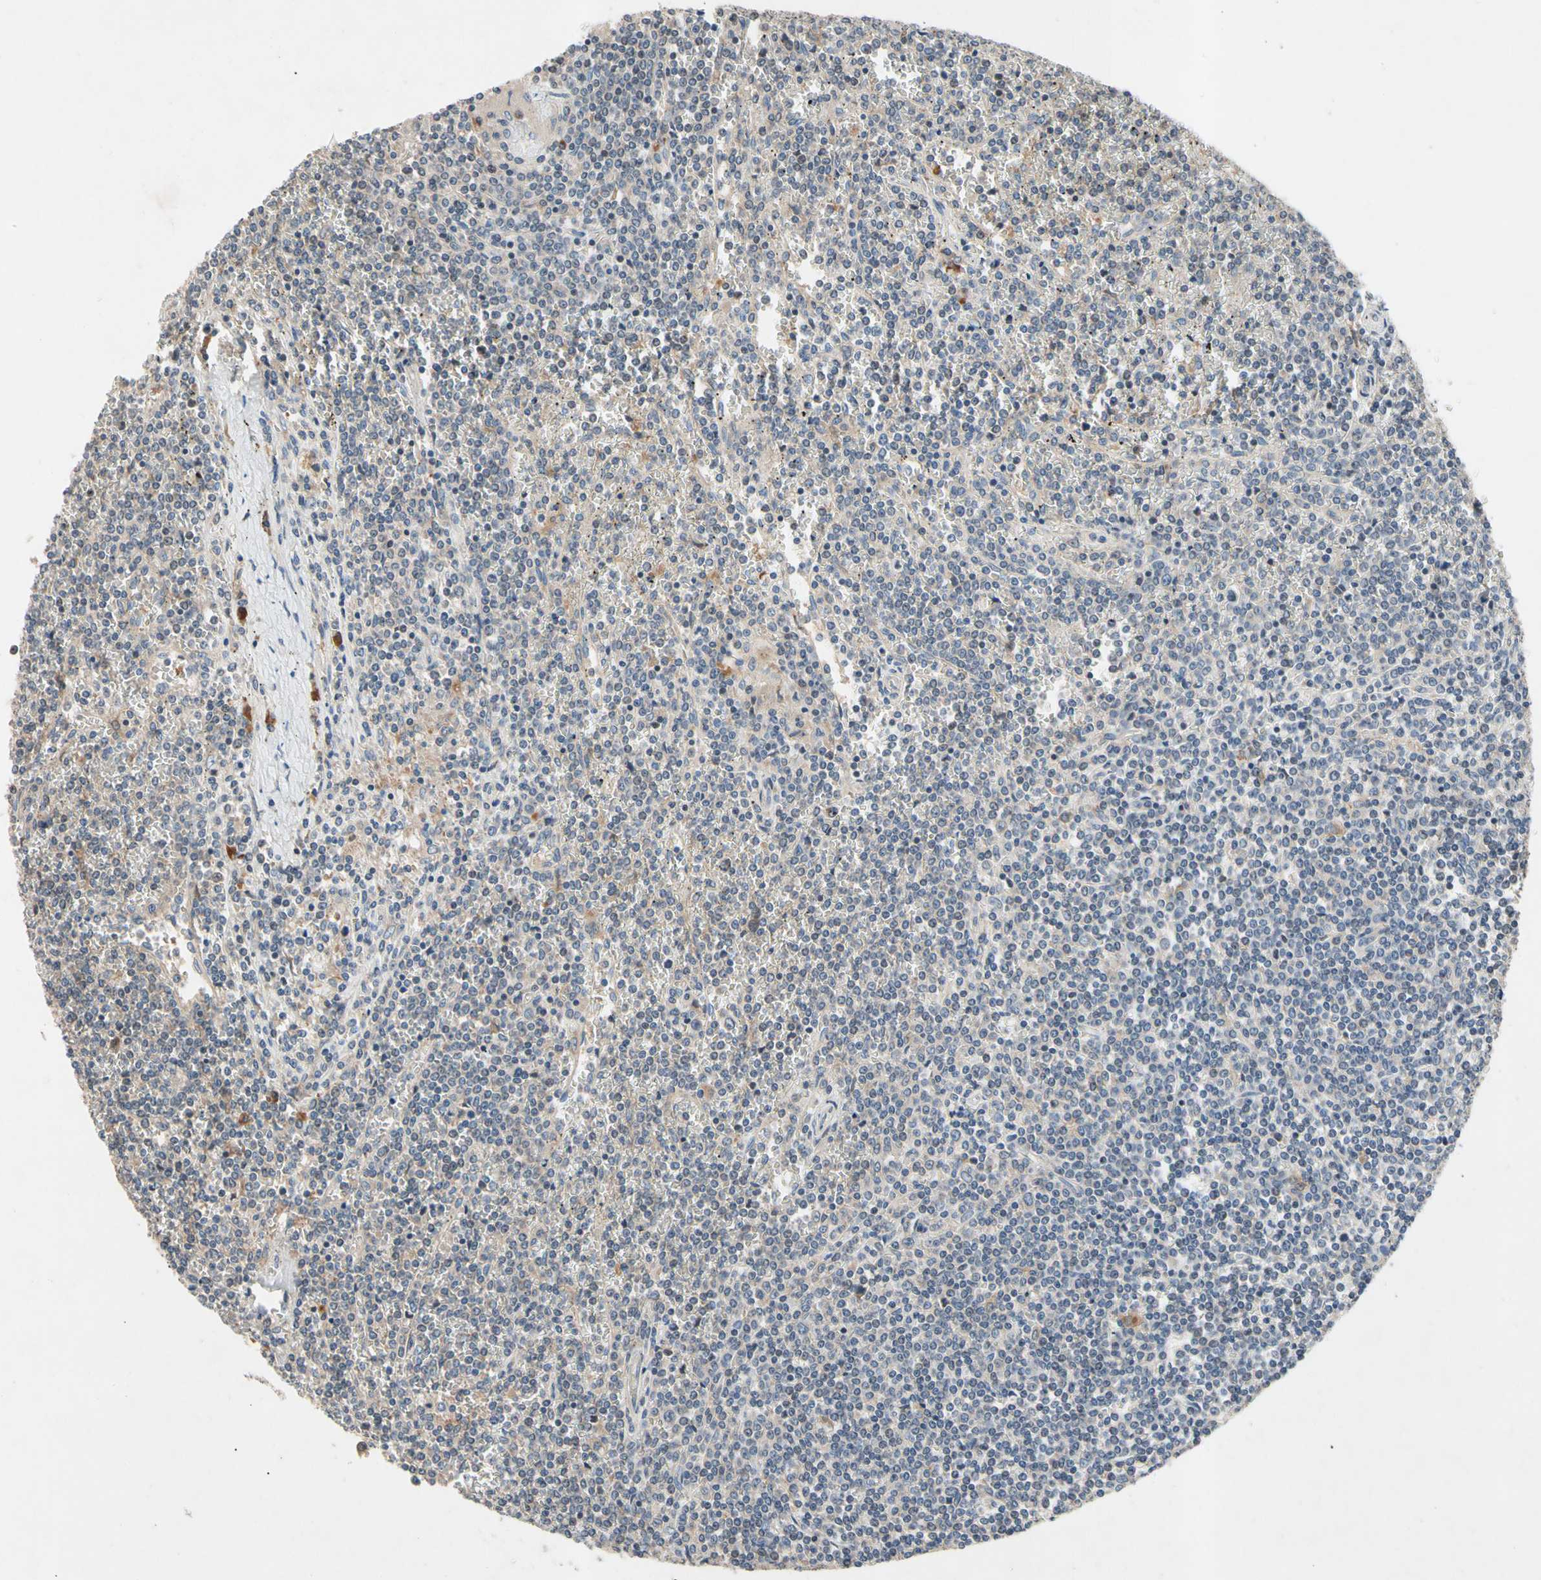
{"staining": {"intensity": "weak", "quantity": ">75%", "location": "cytoplasmic/membranous"}, "tissue": "lymphoma", "cell_type": "Tumor cells", "image_type": "cancer", "snomed": [{"axis": "morphology", "description": "Malignant lymphoma, non-Hodgkin's type, Low grade"}, {"axis": "topography", "description": "Spleen"}], "caption": "Malignant lymphoma, non-Hodgkin's type (low-grade) stained for a protein (brown) shows weak cytoplasmic/membranous positive staining in approximately >75% of tumor cells.", "gene": "PRDX4", "patient": {"sex": "female", "age": 19}}